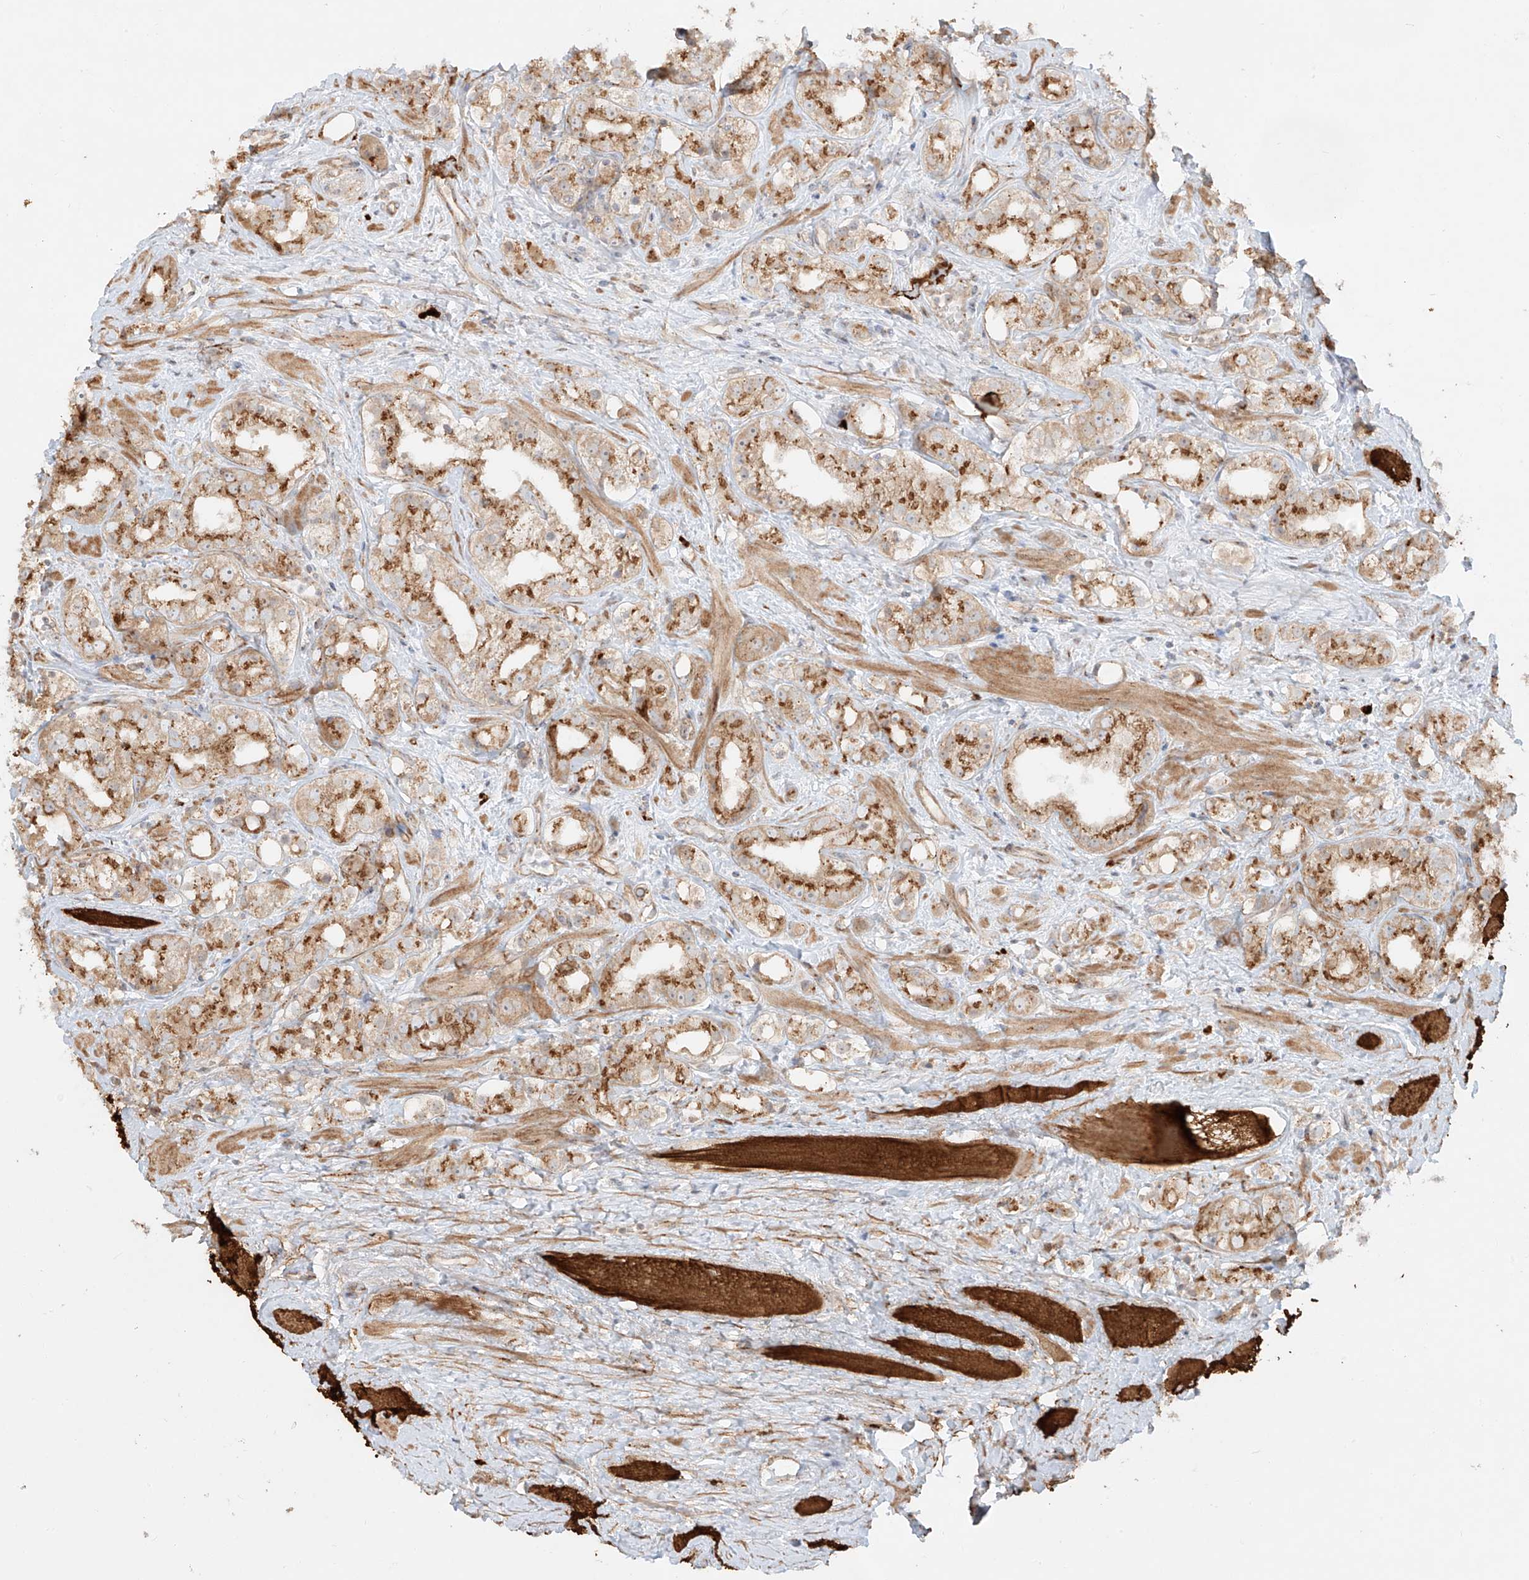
{"staining": {"intensity": "moderate", "quantity": ">75%", "location": "cytoplasmic/membranous"}, "tissue": "prostate cancer", "cell_type": "Tumor cells", "image_type": "cancer", "snomed": [{"axis": "morphology", "description": "Adenocarcinoma, NOS"}, {"axis": "topography", "description": "Prostate"}], "caption": "Protein staining of prostate adenocarcinoma tissue exhibits moderate cytoplasmic/membranous staining in about >75% of tumor cells.", "gene": "ZNF287", "patient": {"sex": "male", "age": 79}}